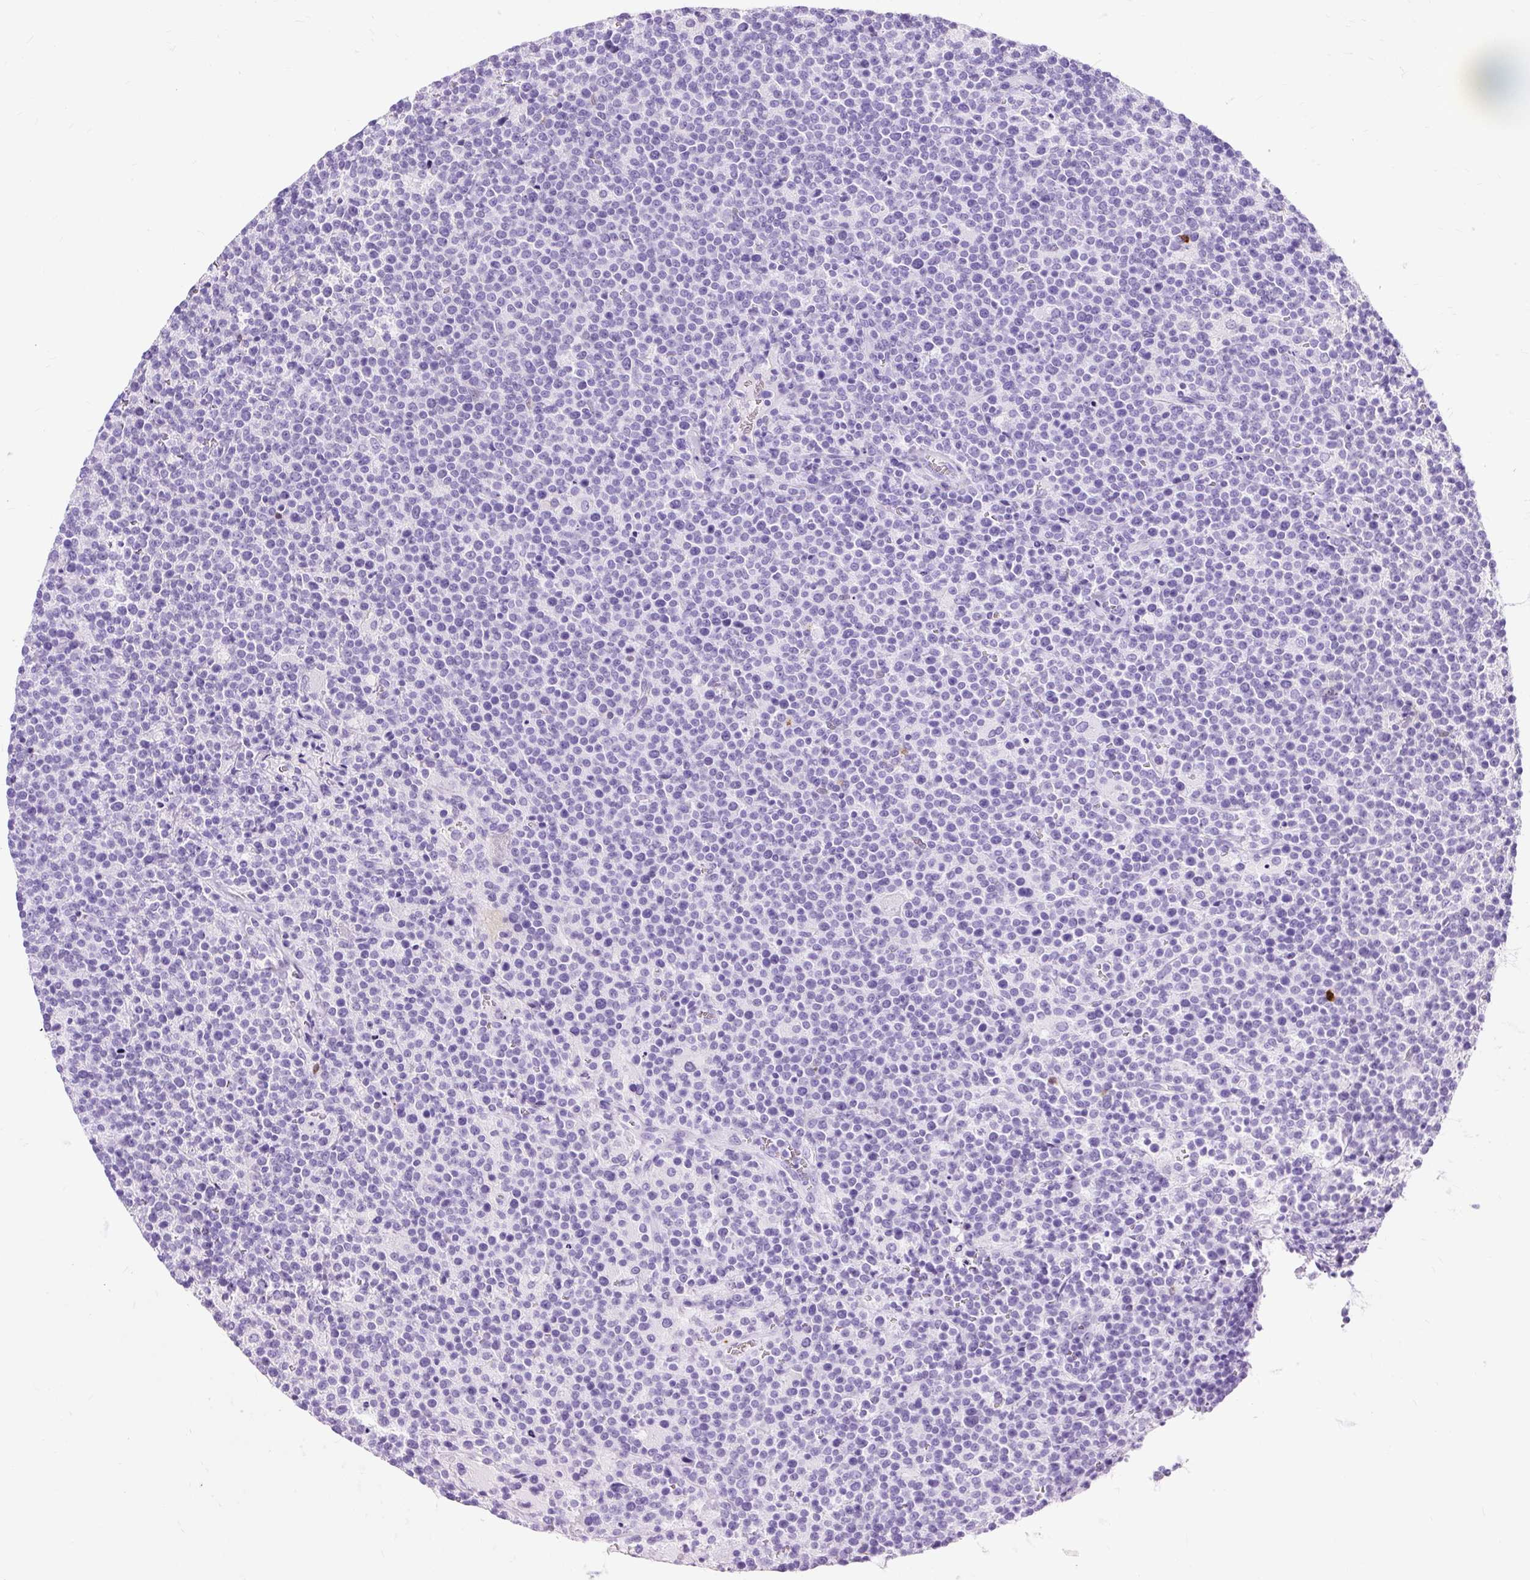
{"staining": {"intensity": "negative", "quantity": "none", "location": "none"}, "tissue": "lymphoma", "cell_type": "Tumor cells", "image_type": "cancer", "snomed": [{"axis": "morphology", "description": "Malignant lymphoma, non-Hodgkin's type, High grade"}, {"axis": "topography", "description": "Lymph node"}], "caption": "High magnification brightfield microscopy of lymphoma stained with DAB (brown) and counterstained with hematoxylin (blue): tumor cells show no significant positivity.", "gene": "PVALB", "patient": {"sex": "male", "age": 61}}